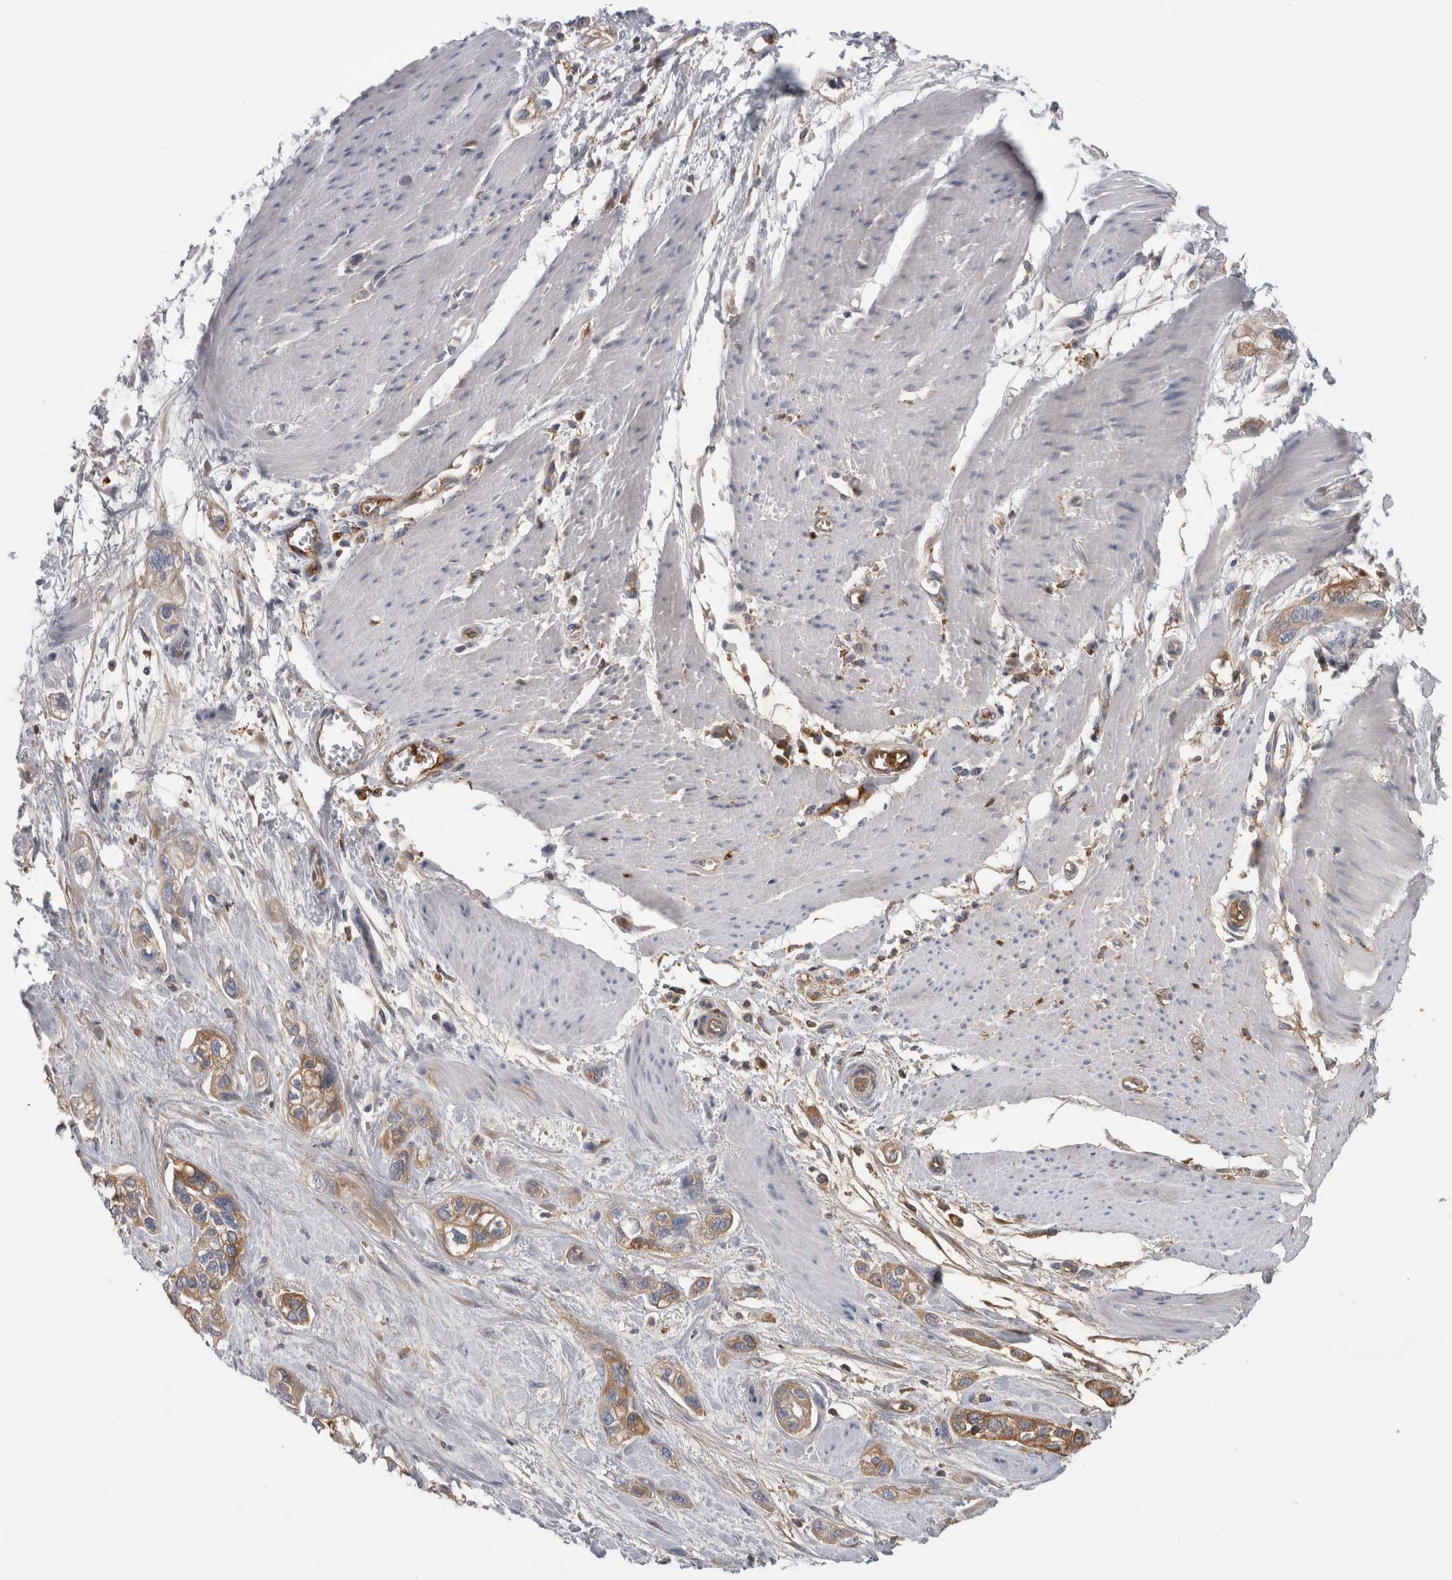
{"staining": {"intensity": "moderate", "quantity": "25%-75%", "location": "cytoplasmic/membranous"}, "tissue": "pancreatic cancer", "cell_type": "Tumor cells", "image_type": "cancer", "snomed": [{"axis": "morphology", "description": "Adenocarcinoma, NOS"}, {"axis": "topography", "description": "Pancreas"}], "caption": "Tumor cells display medium levels of moderate cytoplasmic/membranous staining in approximately 25%-75% of cells in pancreatic adenocarcinoma.", "gene": "TBCE", "patient": {"sex": "male", "age": 74}}